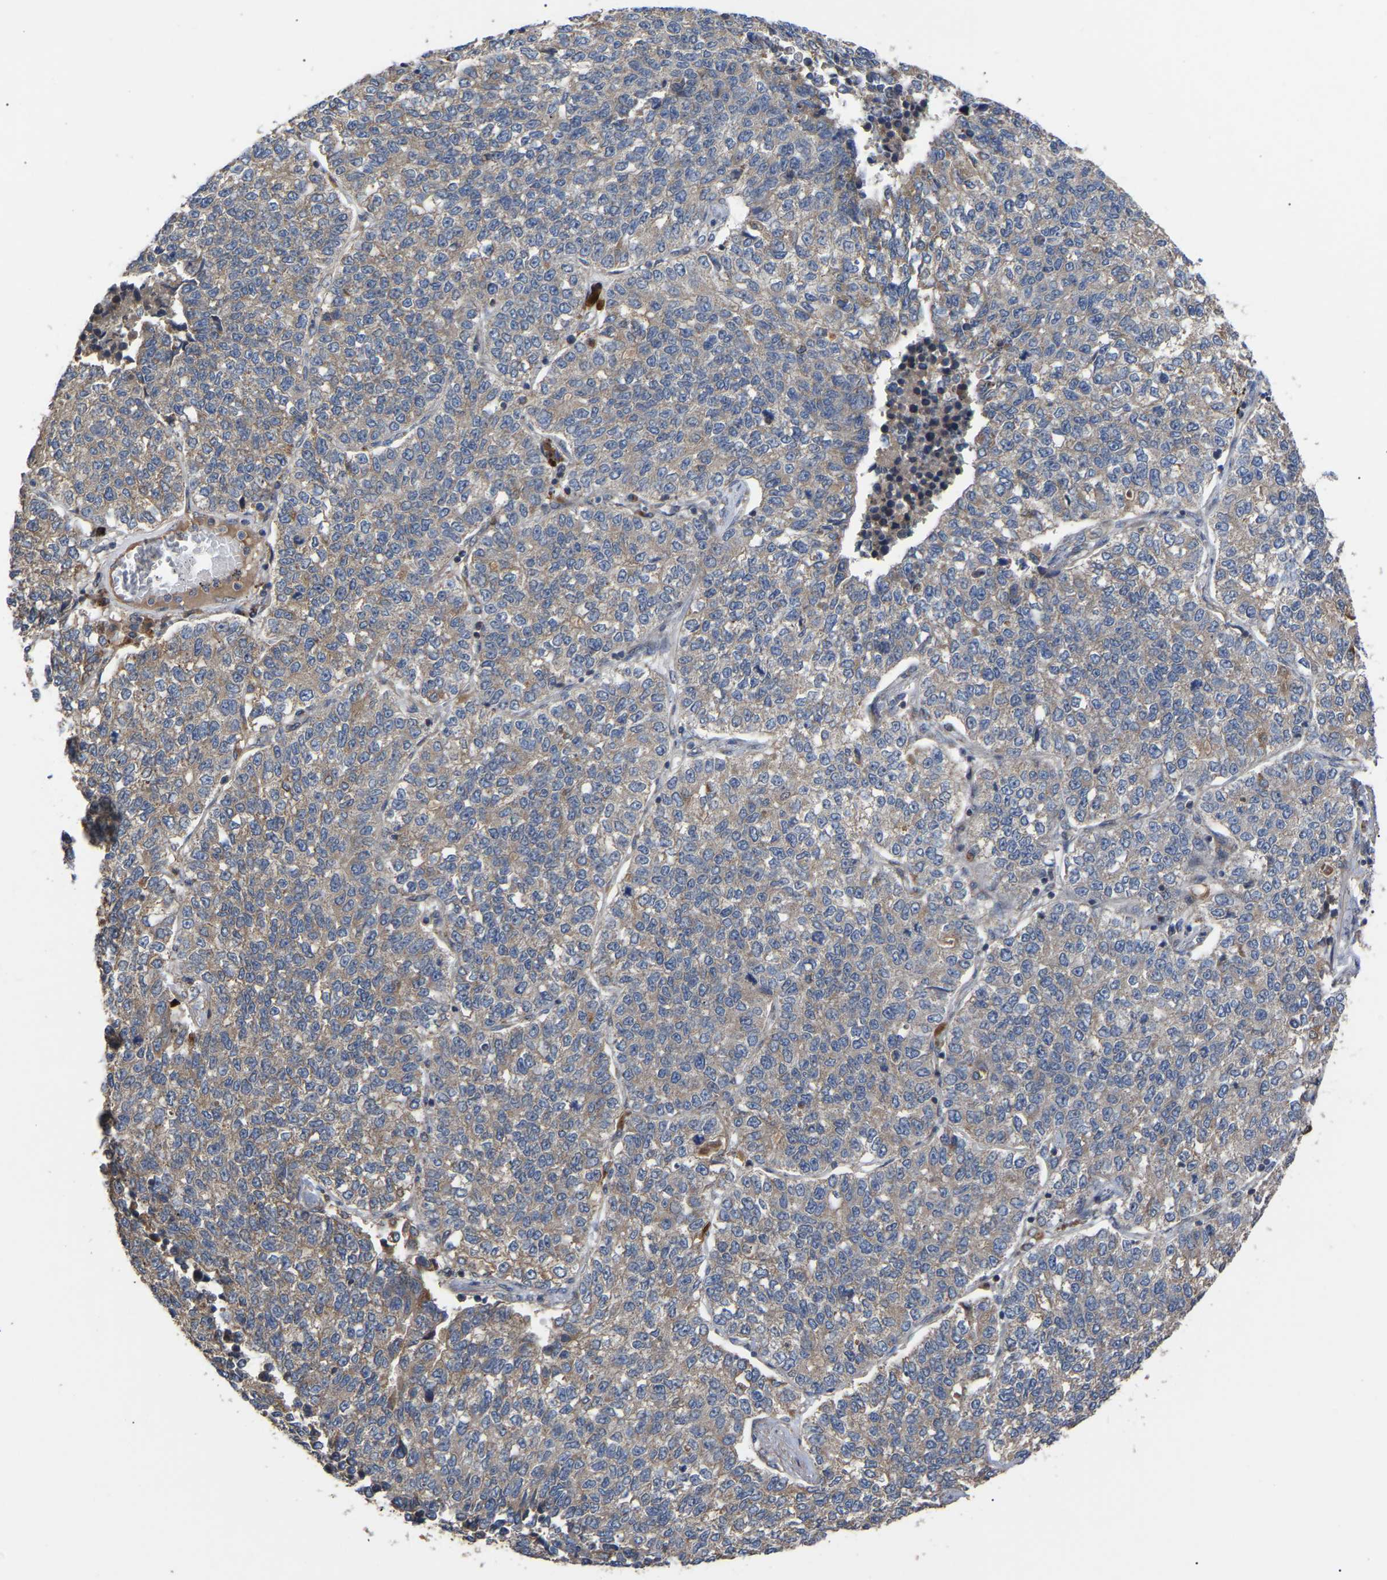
{"staining": {"intensity": "weak", "quantity": "<25%", "location": "cytoplasmic/membranous"}, "tissue": "lung cancer", "cell_type": "Tumor cells", "image_type": "cancer", "snomed": [{"axis": "morphology", "description": "Adenocarcinoma, NOS"}, {"axis": "topography", "description": "Lung"}], "caption": "Immunohistochemical staining of adenocarcinoma (lung) displays no significant staining in tumor cells.", "gene": "GCC1", "patient": {"sex": "male", "age": 49}}